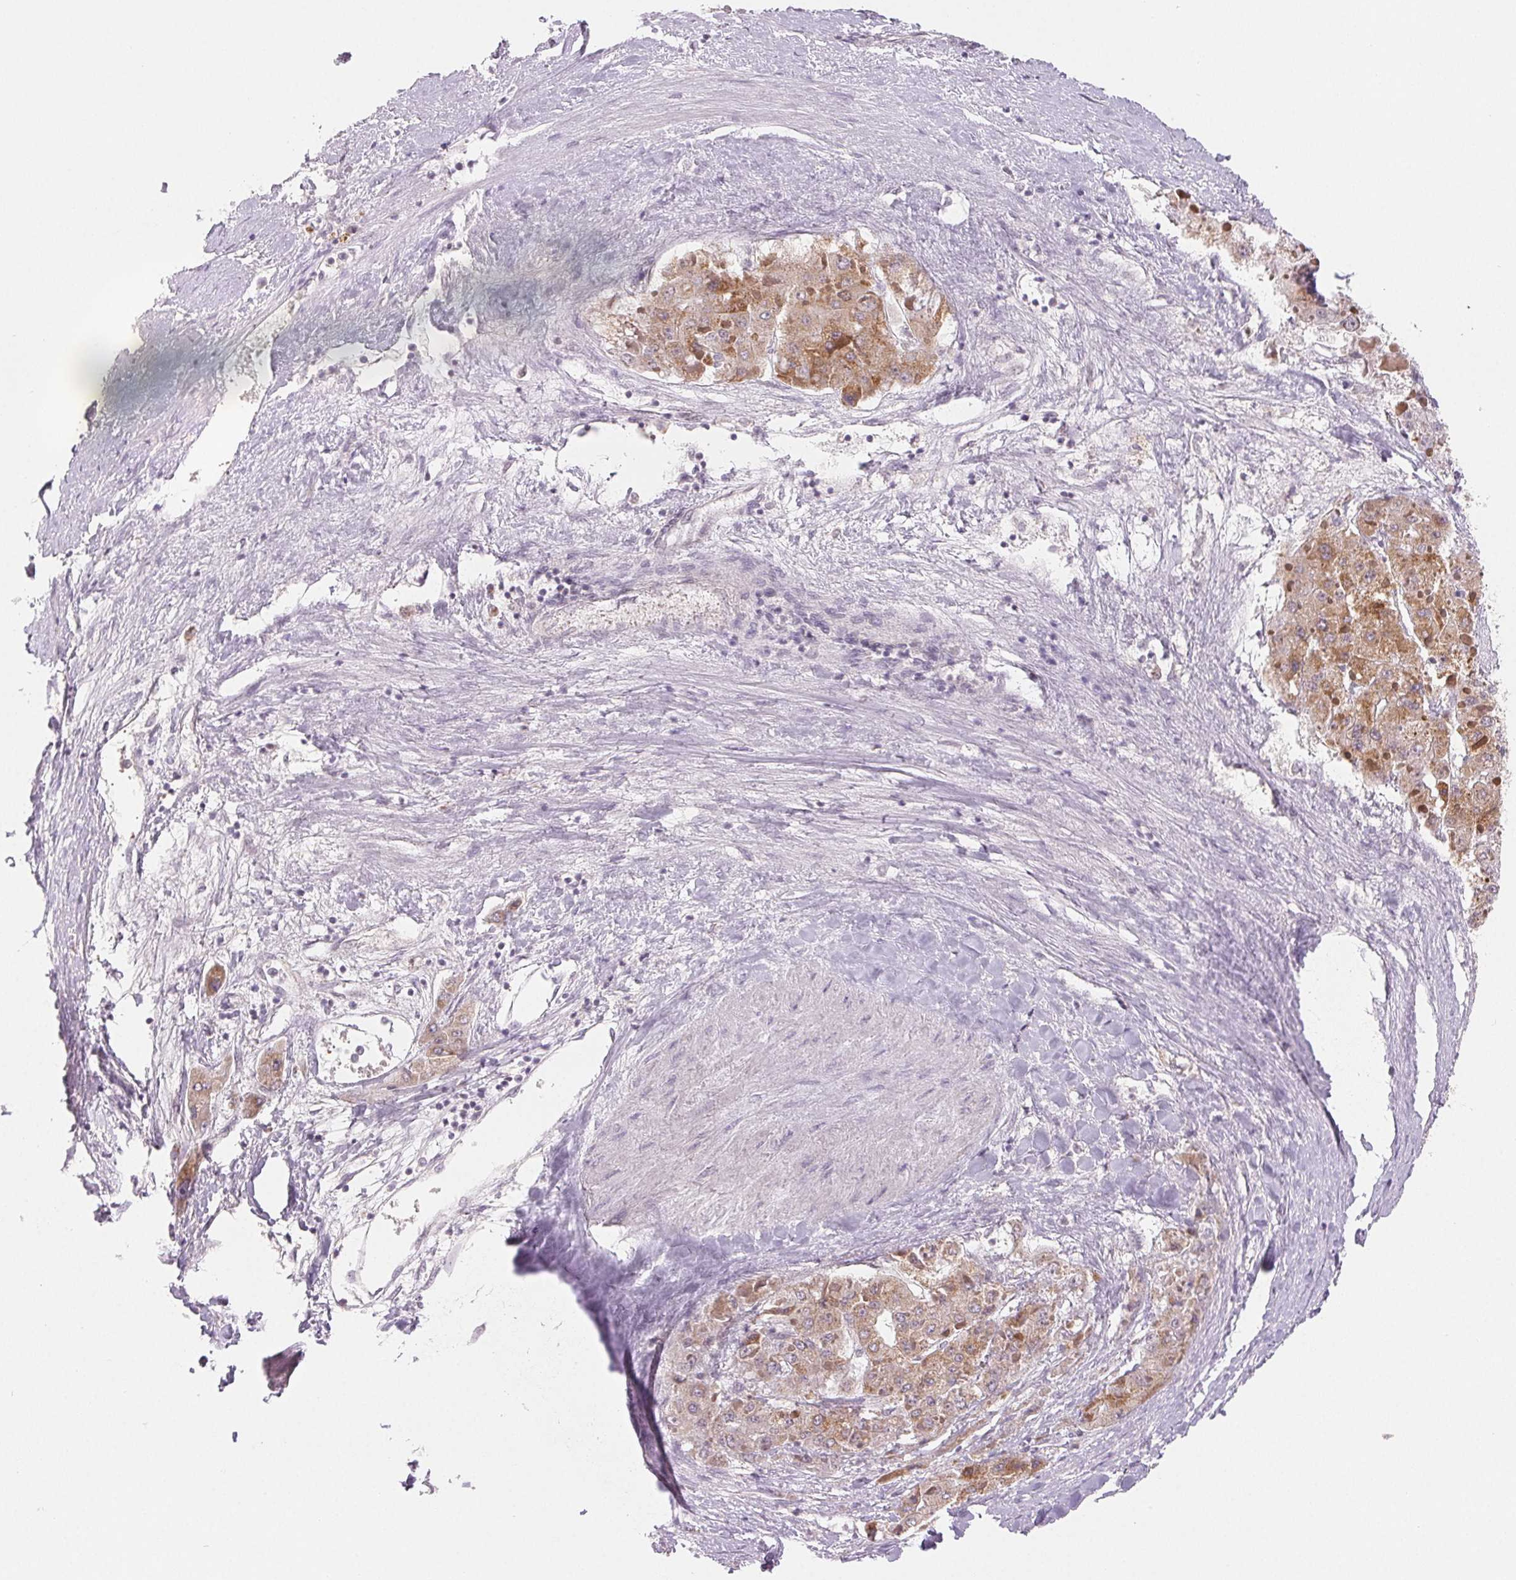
{"staining": {"intensity": "moderate", "quantity": ">75%", "location": "cytoplasmic/membranous"}, "tissue": "liver cancer", "cell_type": "Tumor cells", "image_type": "cancer", "snomed": [{"axis": "morphology", "description": "Carcinoma, Hepatocellular, NOS"}, {"axis": "topography", "description": "Liver"}], "caption": "Immunohistochemistry (IHC) histopathology image of human liver cancer (hepatocellular carcinoma) stained for a protein (brown), which shows medium levels of moderate cytoplasmic/membranous expression in approximately >75% of tumor cells.", "gene": "HINT2", "patient": {"sex": "female", "age": 73}}